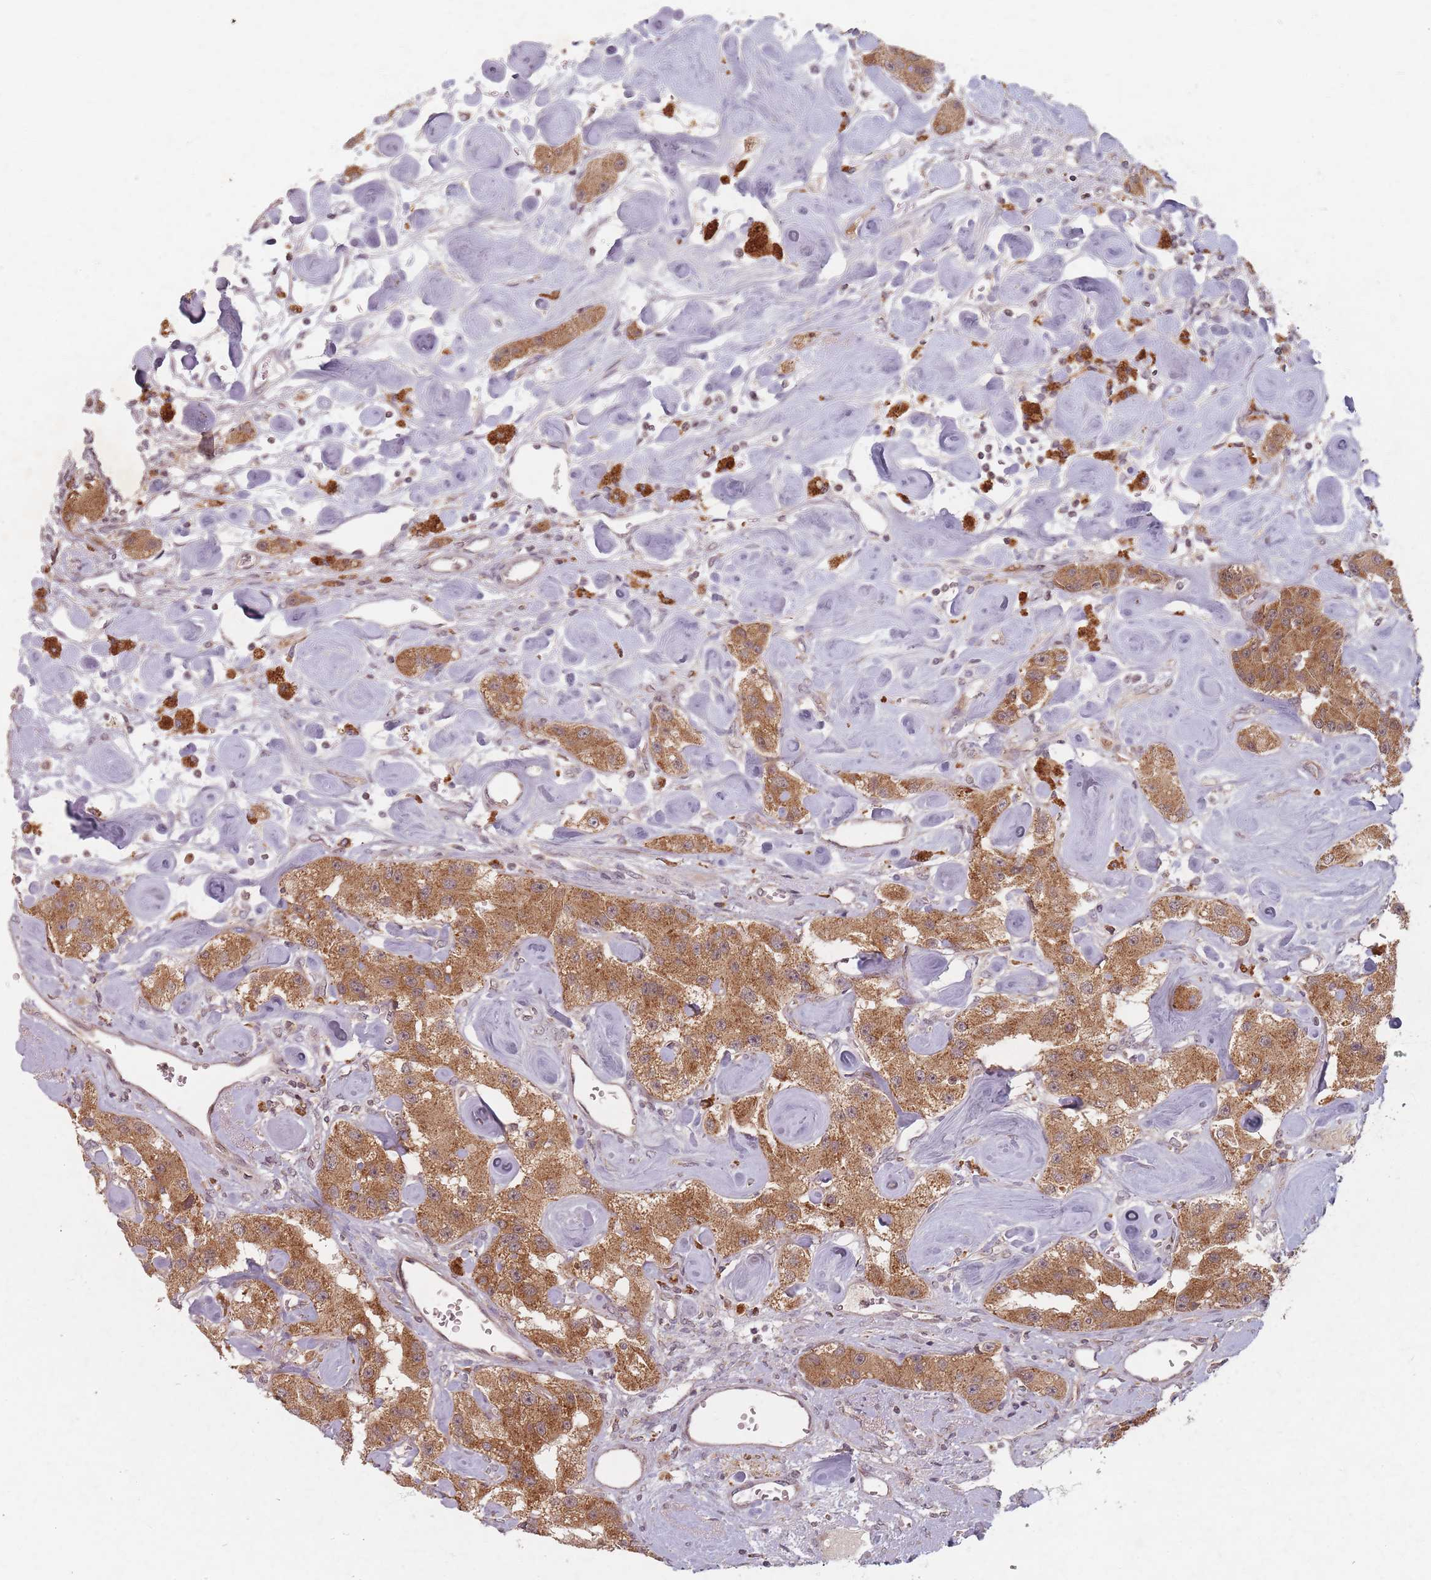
{"staining": {"intensity": "moderate", "quantity": ">75%", "location": "cytoplasmic/membranous"}, "tissue": "carcinoid", "cell_type": "Tumor cells", "image_type": "cancer", "snomed": [{"axis": "morphology", "description": "Carcinoid, malignant, NOS"}, {"axis": "topography", "description": "Pancreas"}], "caption": "Tumor cells reveal medium levels of moderate cytoplasmic/membranous staining in approximately >75% of cells in carcinoid.", "gene": "RADX", "patient": {"sex": "male", "age": 41}}